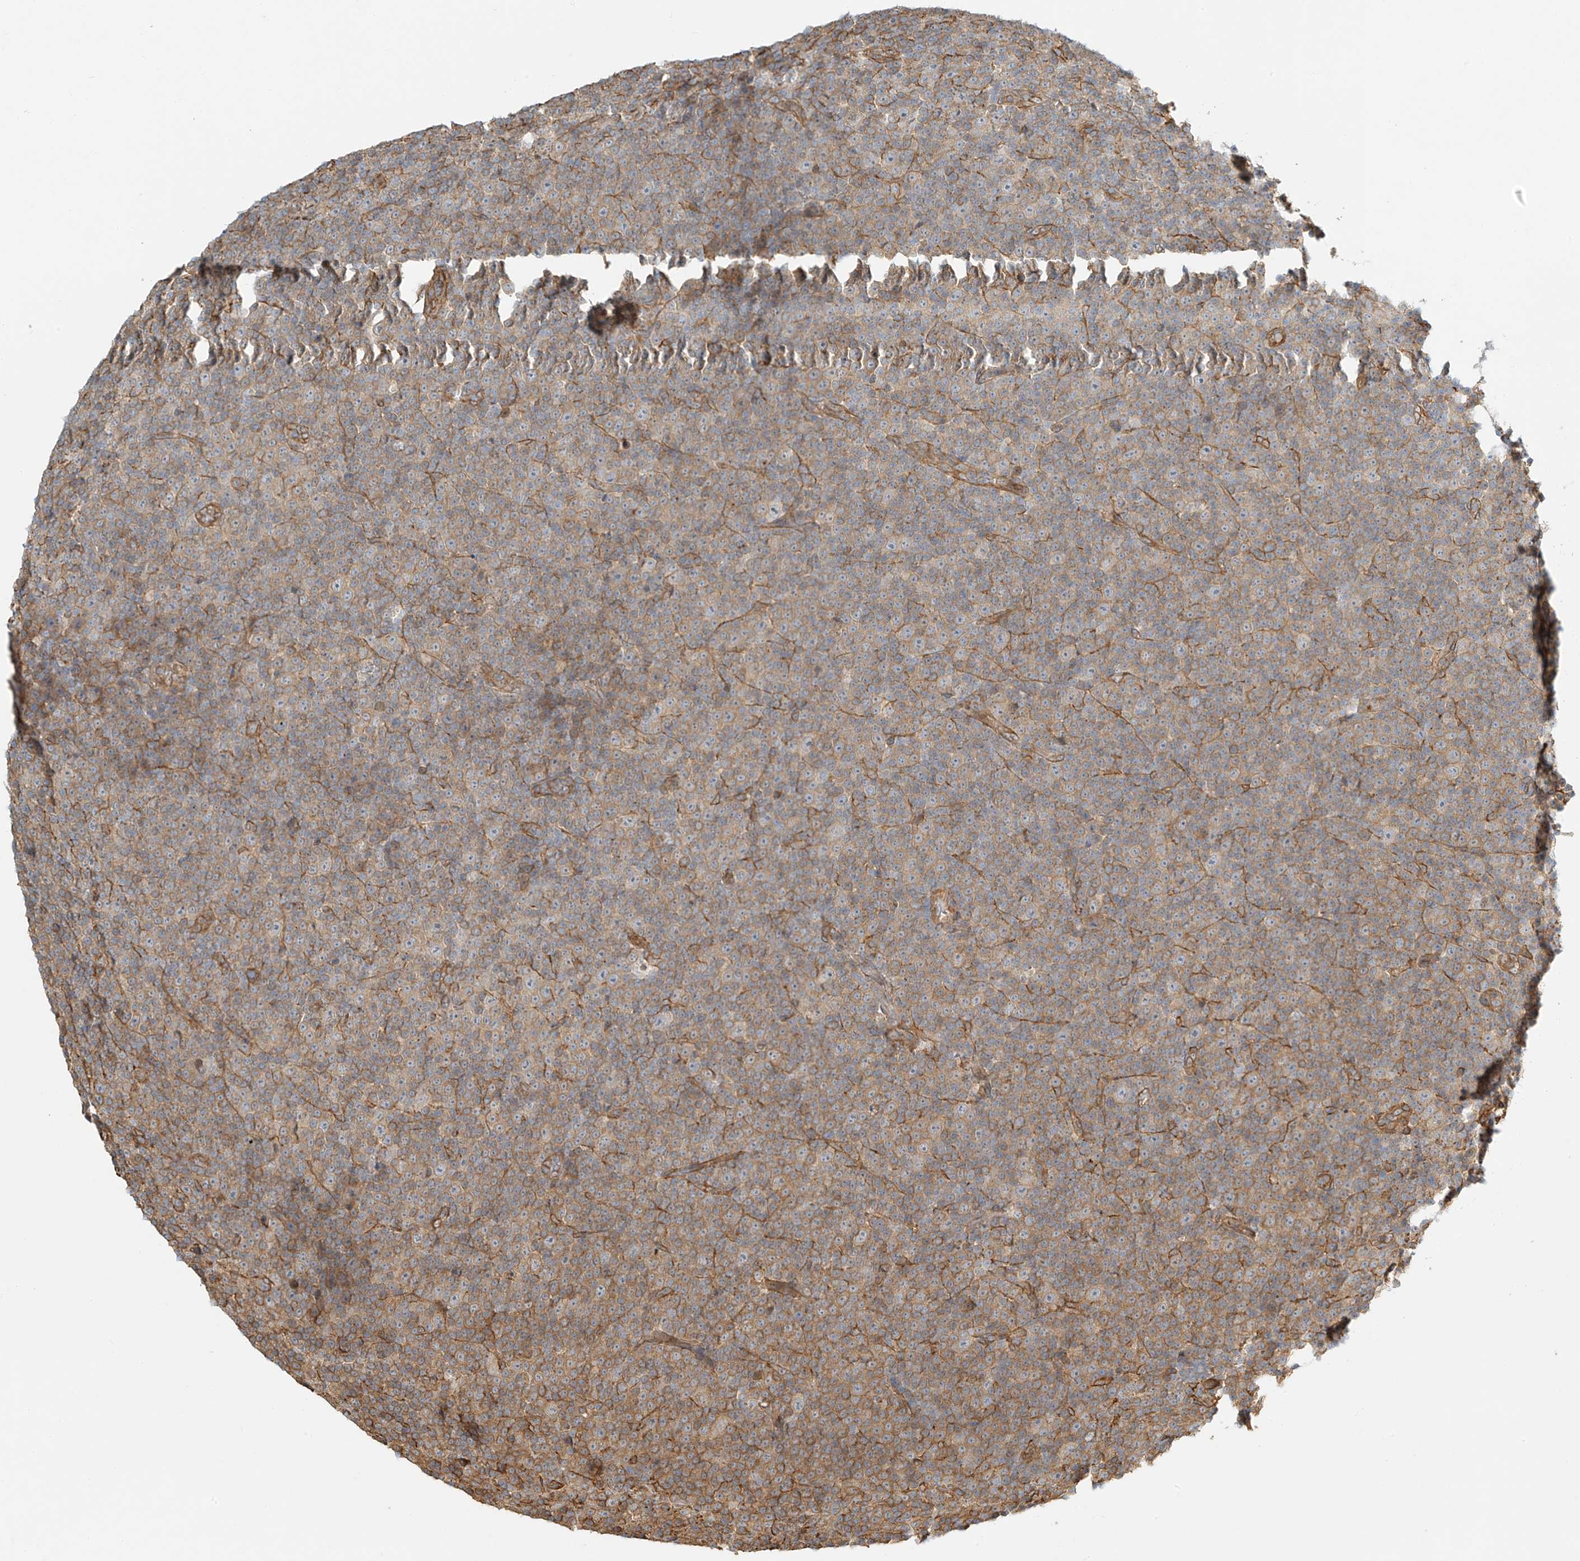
{"staining": {"intensity": "weak", "quantity": ">75%", "location": "cytoplasmic/membranous"}, "tissue": "lymphoma", "cell_type": "Tumor cells", "image_type": "cancer", "snomed": [{"axis": "morphology", "description": "Malignant lymphoma, non-Hodgkin's type, Low grade"}, {"axis": "topography", "description": "Lymph node"}], "caption": "Tumor cells reveal weak cytoplasmic/membranous positivity in about >75% of cells in lymphoma.", "gene": "CSMD3", "patient": {"sex": "female", "age": 67}}